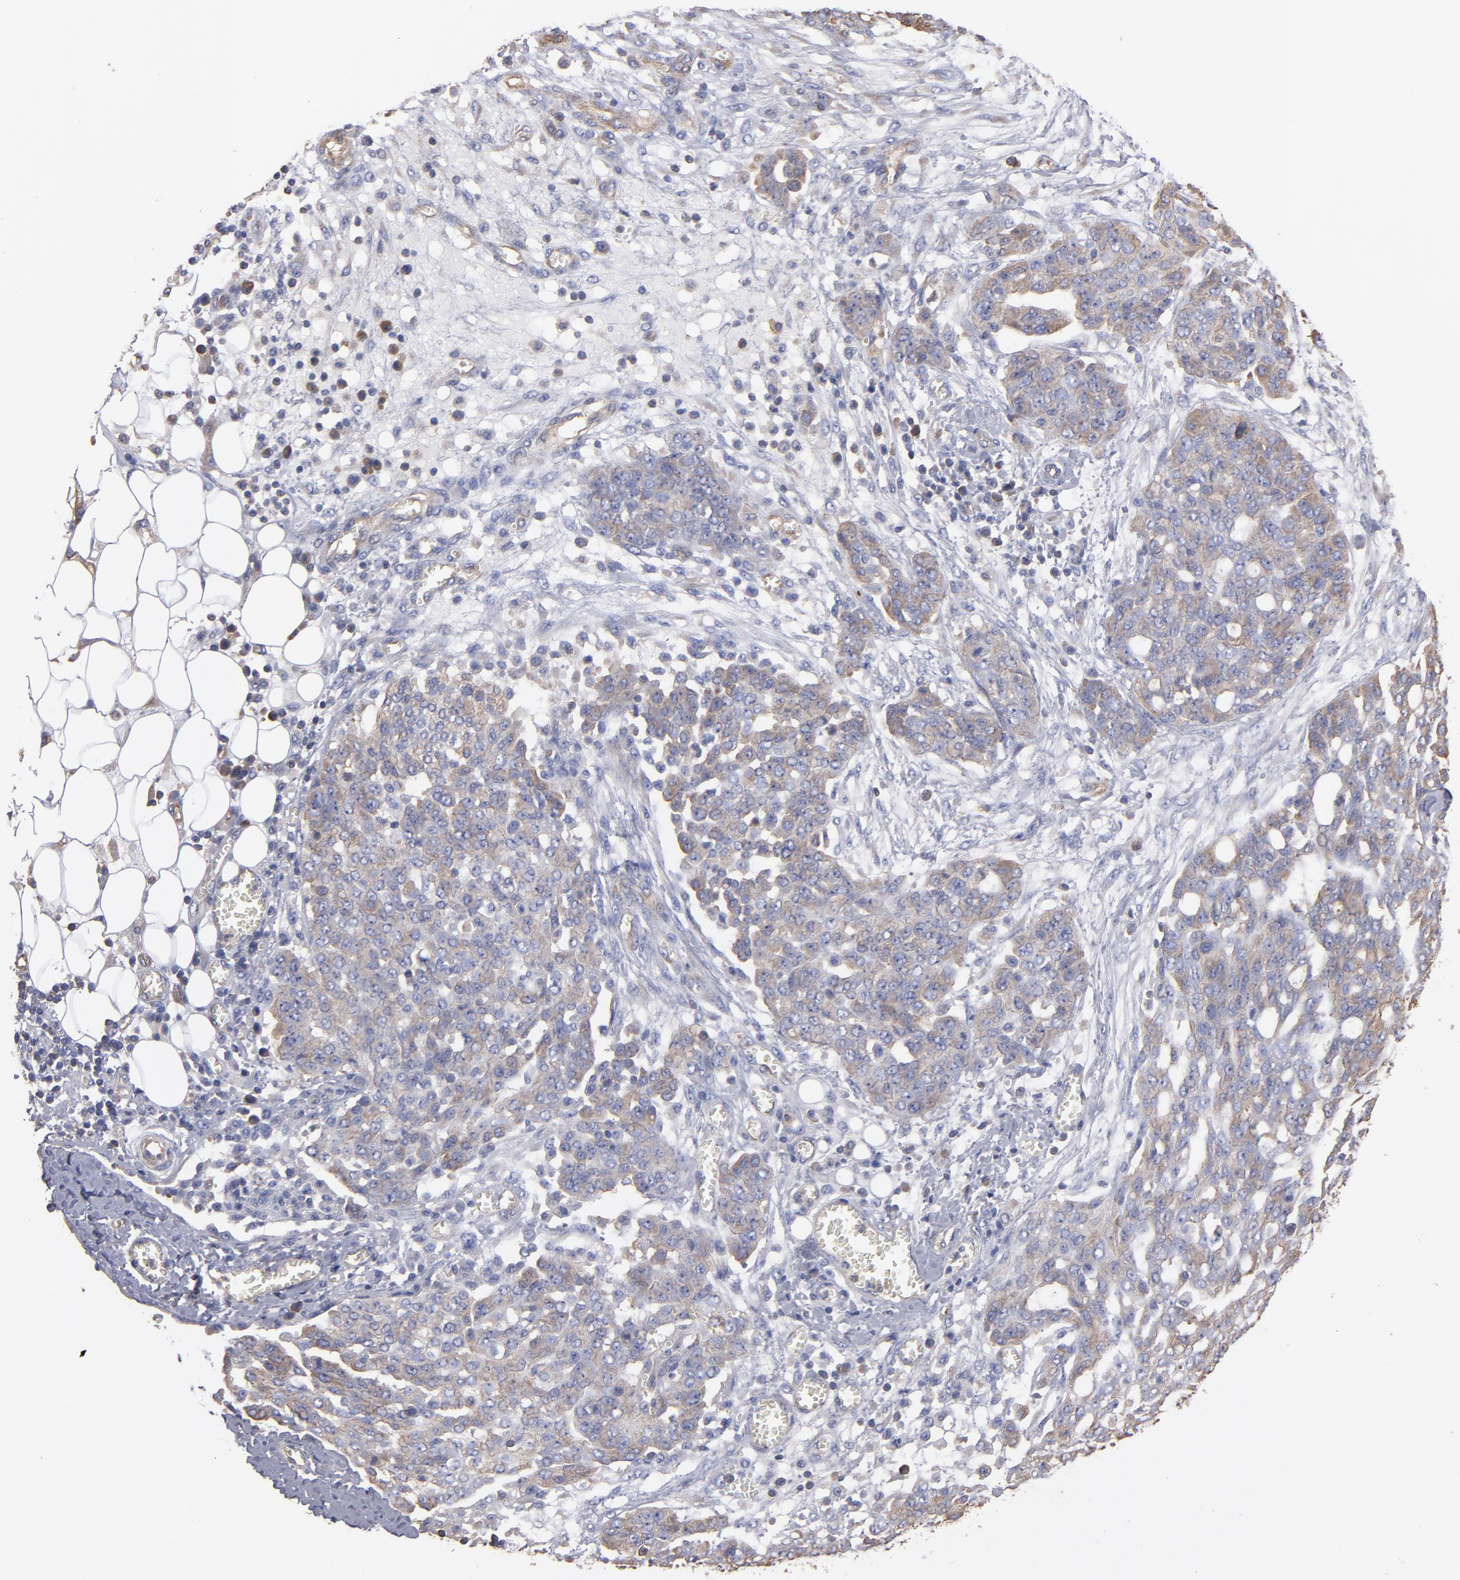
{"staining": {"intensity": "weak", "quantity": ">75%", "location": "cytoplasmic/membranous"}, "tissue": "ovarian cancer", "cell_type": "Tumor cells", "image_type": "cancer", "snomed": [{"axis": "morphology", "description": "Cystadenocarcinoma, serous, NOS"}, {"axis": "topography", "description": "Soft tissue"}, {"axis": "topography", "description": "Ovary"}], "caption": "Tumor cells reveal weak cytoplasmic/membranous positivity in approximately >75% of cells in serous cystadenocarcinoma (ovarian).", "gene": "ESYT2", "patient": {"sex": "female", "age": 57}}